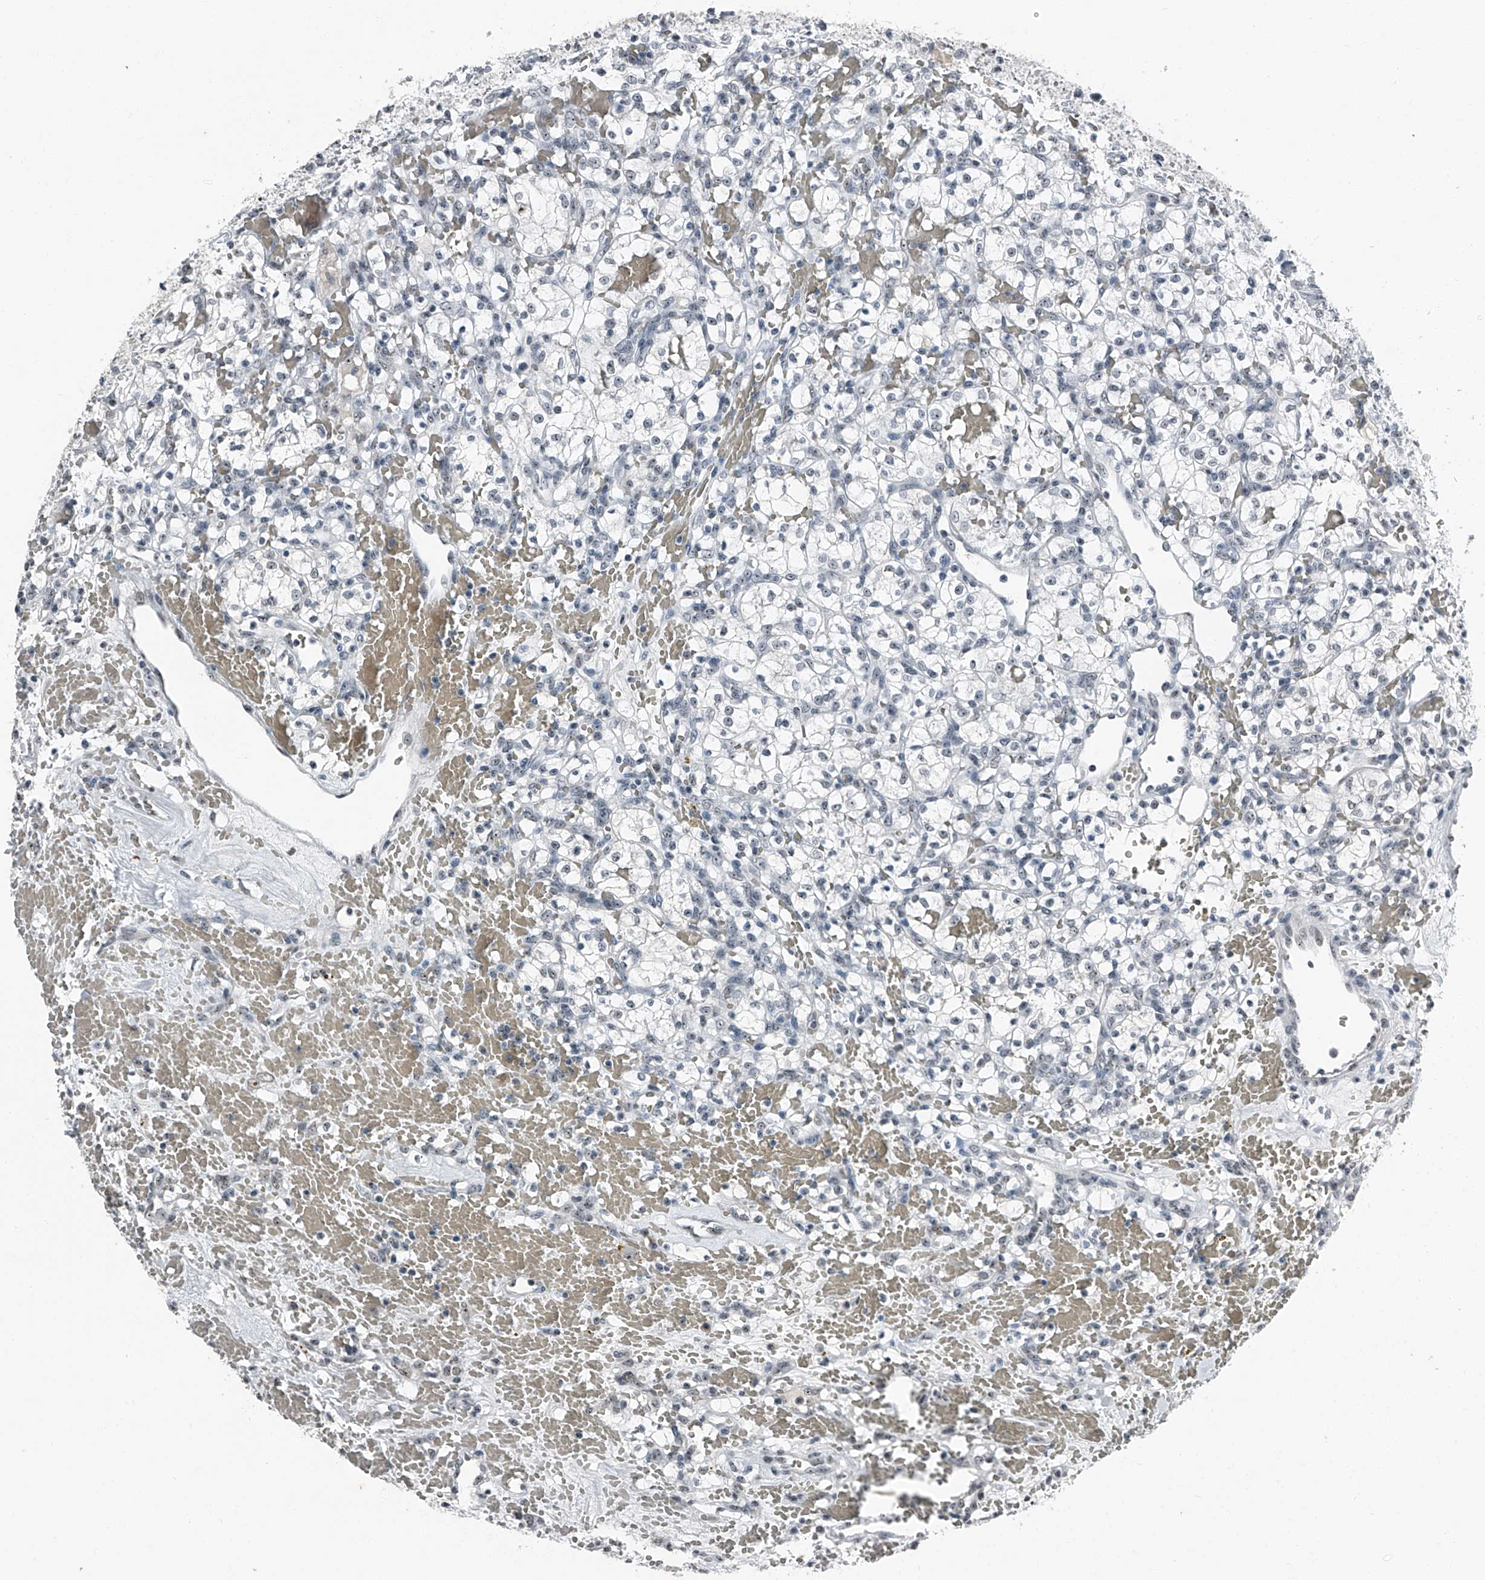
{"staining": {"intensity": "negative", "quantity": "none", "location": "none"}, "tissue": "renal cancer", "cell_type": "Tumor cells", "image_type": "cancer", "snomed": [{"axis": "morphology", "description": "Adenocarcinoma, NOS"}, {"axis": "topography", "description": "Kidney"}], "caption": "This is an immunohistochemistry (IHC) photomicrograph of adenocarcinoma (renal). There is no staining in tumor cells.", "gene": "TCOF1", "patient": {"sex": "female", "age": 60}}